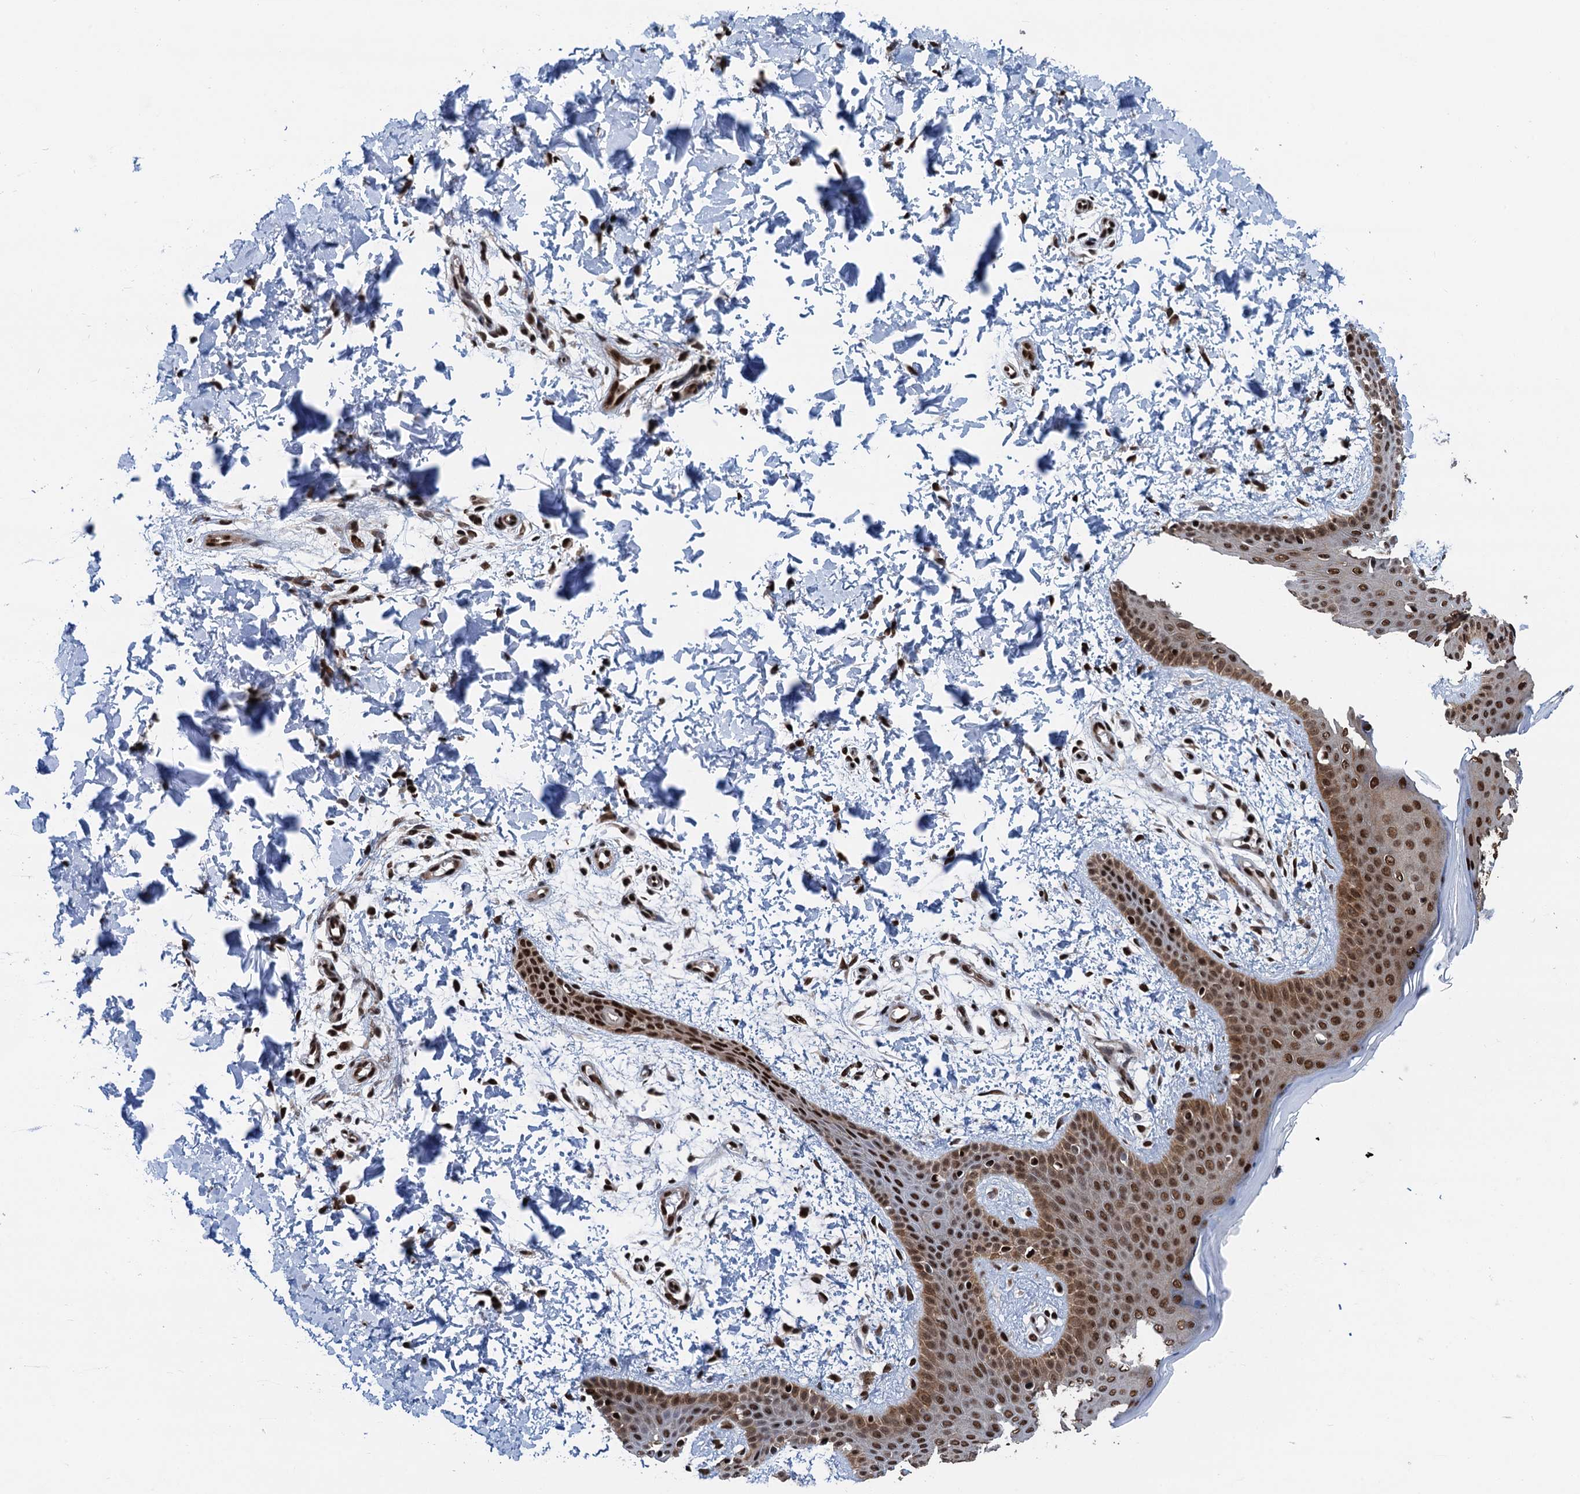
{"staining": {"intensity": "strong", "quantity": ">75%", "location": "nuclear"}, "tissue": "skin", "cell_type": "Fibroblasts", "image_type": "normal", "snomed": [{"axis": "morphology", "description": "Normal tissue, NOS"}, {"axis": "topography", "description": "Skin"}], "caption": "Immunohistochemistry image of benign human skin stained for a protein (brown), which displays high levels of strong nuclear staining in approximately >75% of fibroblasts.", "gene": "PPP4R1", "patient": {"sex": "male", "age": 36}}